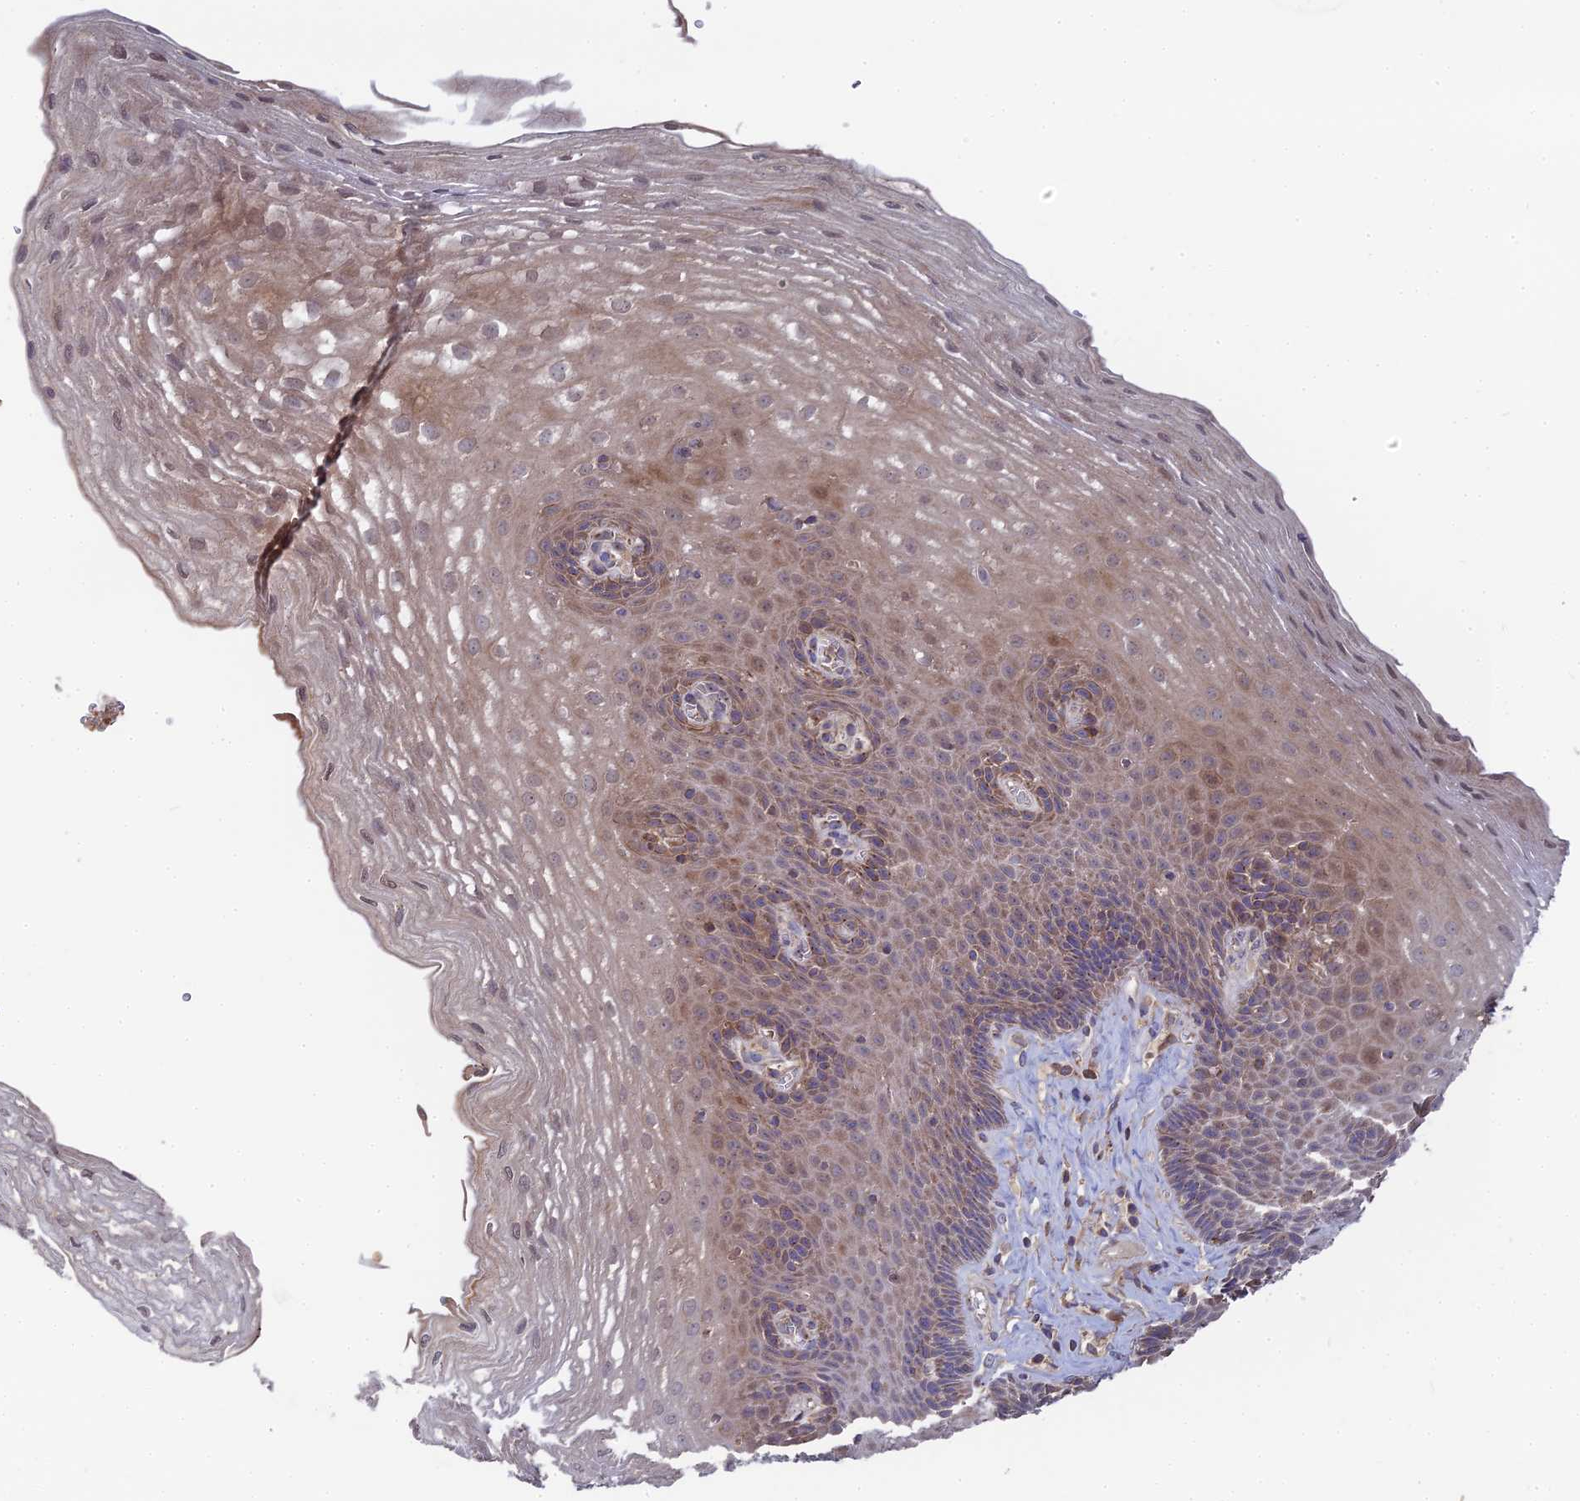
{"staining": {"intensity": "moderate", "quantity": "25%-75%", "location": "cytoplasmic/membranous"}, "tissue": "esophagus", "cell_type": "Squamous epithelial cells", "image_type": "normal", "snomed": [{"axis": "morphology", "description": "Normal tissue, NOS"}, {"axis": "topography", "description": "Esophagus"}], "caption": "Immunohistochemical staining of normal human esophagus exhibits moderate cytoplasmic/membranous protein expression in about 25%-75% of squamous epithelial cells. The staining was performed using DAB, with brown indicating positive protein expression. Nuclei are stained blue with hematoxylin.", "gene": "RPIA", "patient": {"sex": "female", "age": 66}}